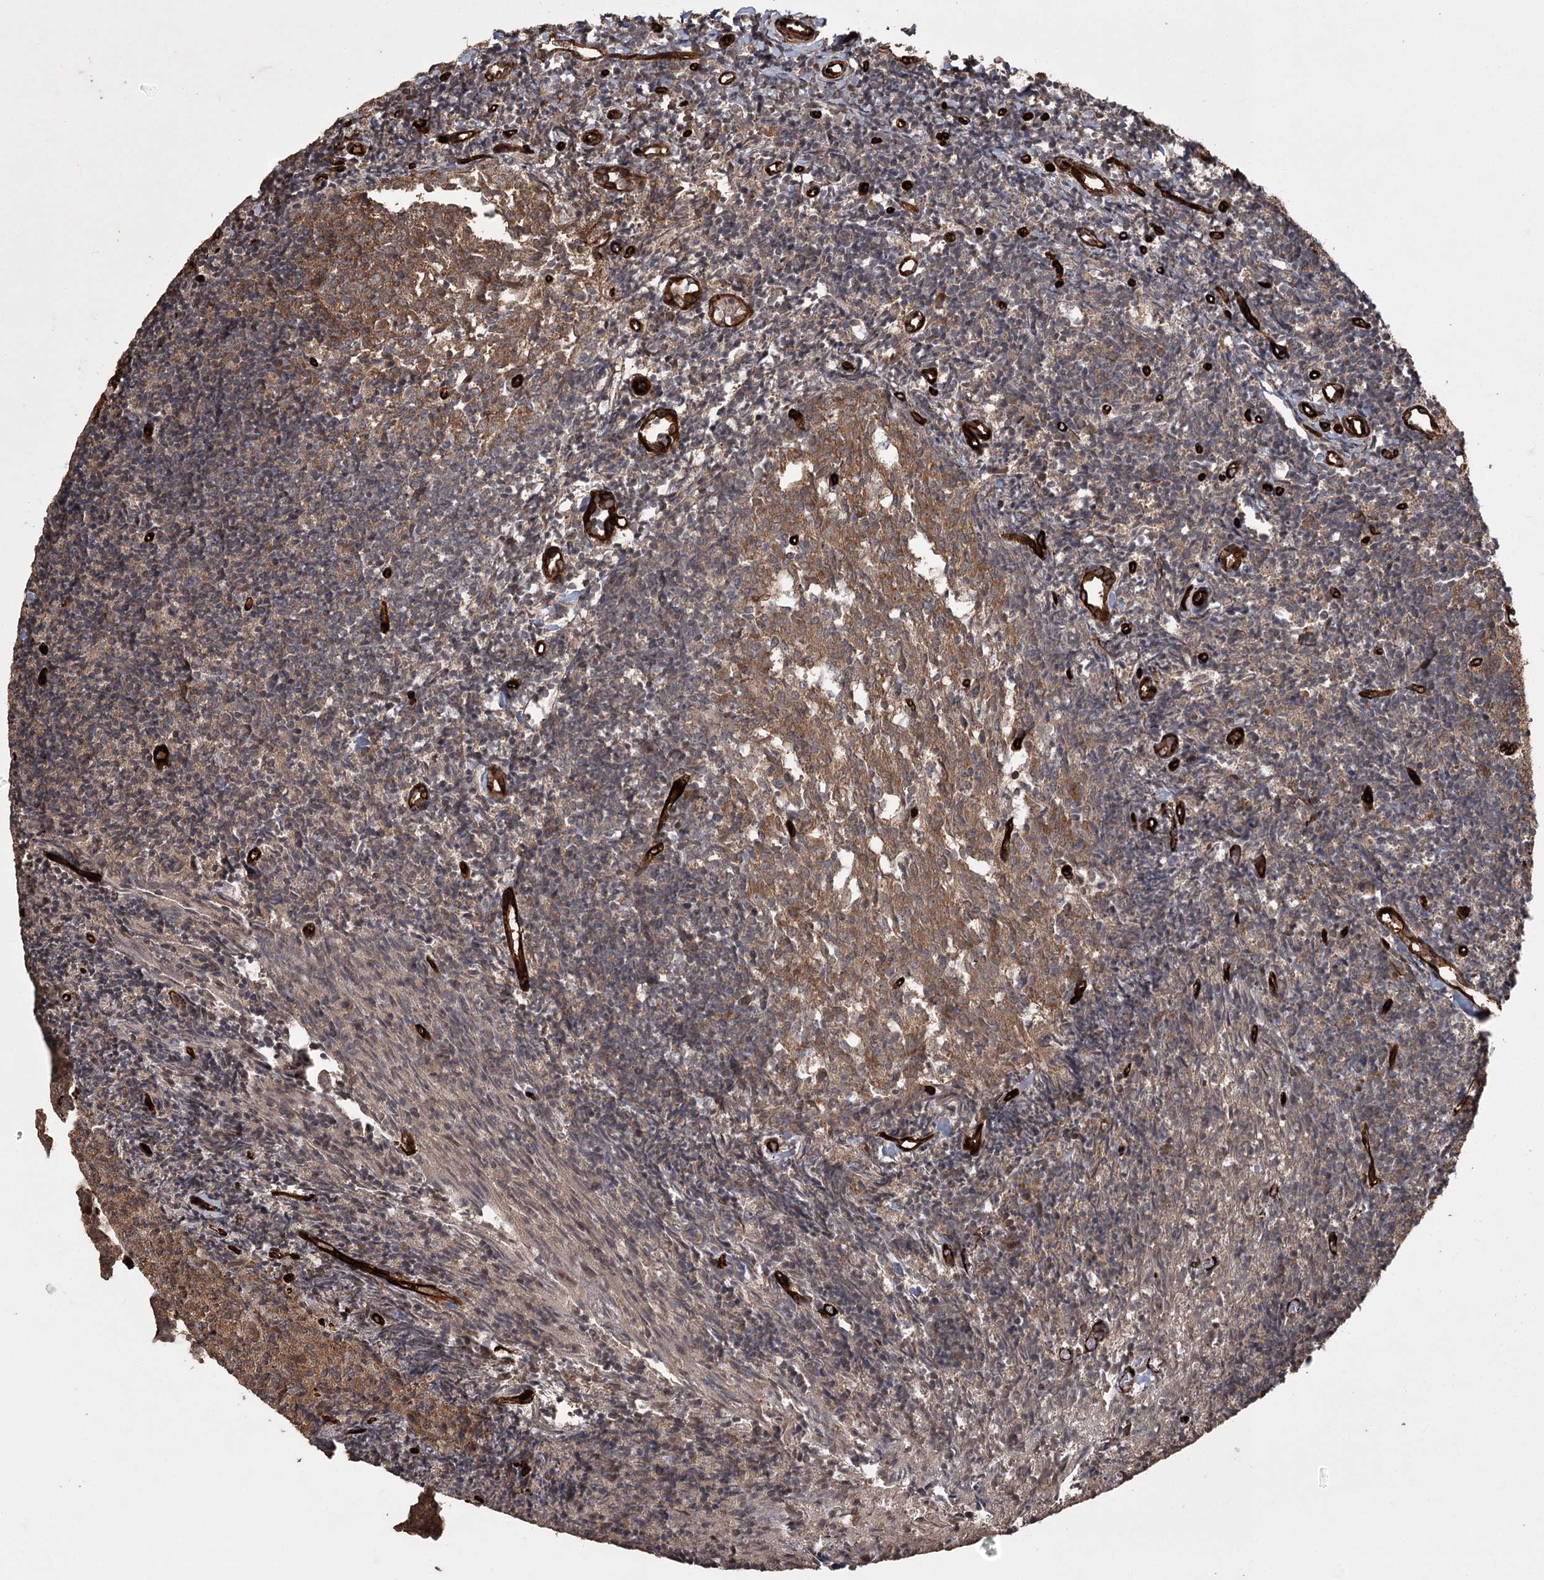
{"staining": {"intensity": "moderate", "quantity": ">75%", "location": "cytoplasmic/membranous"}, "tissue": "tonsil", "cell_type": "Germinal center cells", "image_type": "normal", "snomed": [{"axis": "morphology", "description": "Normal tissue, NOS"}, {"axis": "topography", "description": "Tonsil"}], "caption": "An image showing moderate cytoplasmic/membranous positivity in about >75% of germinal center cells in benign tonsil, as visualized by brown immunohistochemical staining.", "gene": "RPAP3", "patient": {"sex": "female", "age": 10}}